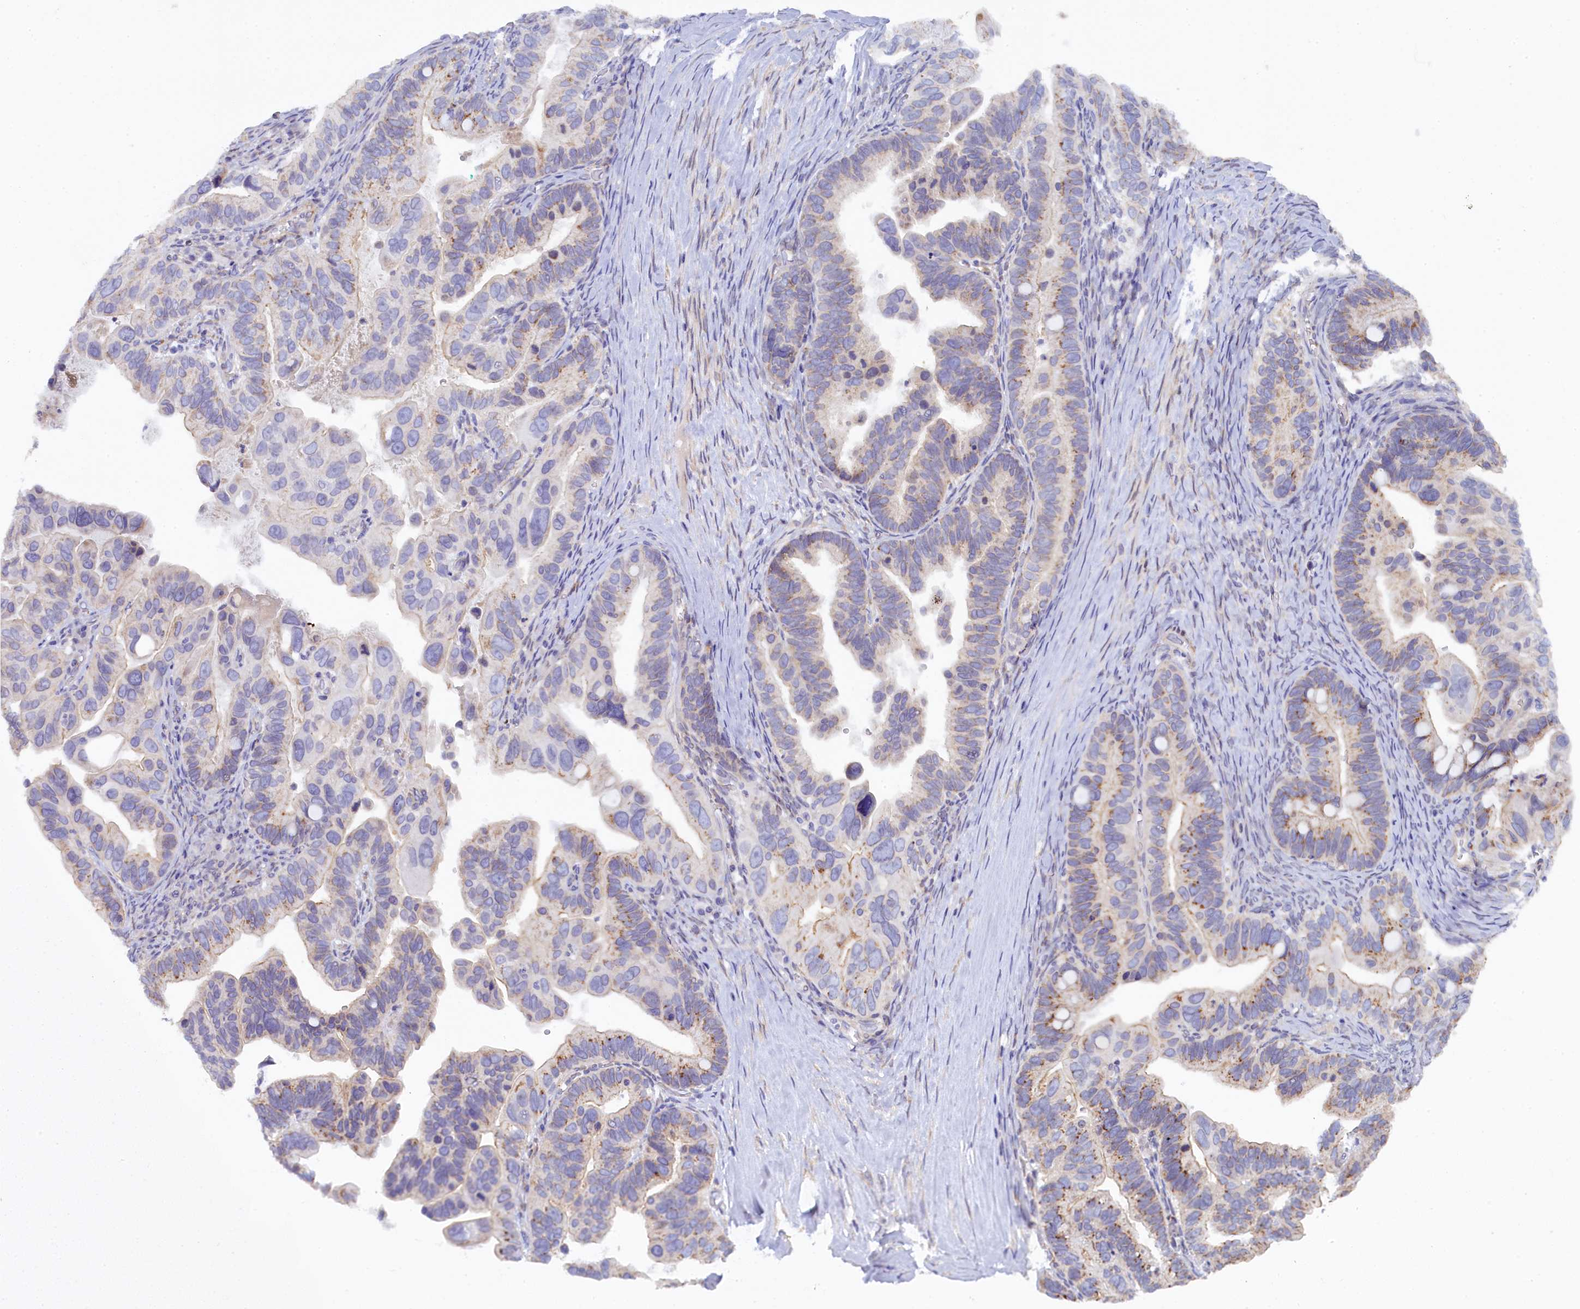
{"staining": {"intensity": "moderate", "quantity": "<25%", "location": "cytoplasmic/membranous"}, "tissue": "ovarian cancer", "cell_type": "Tumor cells", "image_type": "cancer", "snomed": [{"axis": "morphology", "description": "Cystadenocarcinoma, serous, NOS"}, {"axis": "topography", "description": "Ovary"}], "caption": "Moderate cytoplasmic/membranous positivity is identified in about <25% of tumor cells in ovarian cancer.", "gene": "POGLUT3", "patient": {"sex": "female", "age": 56}}